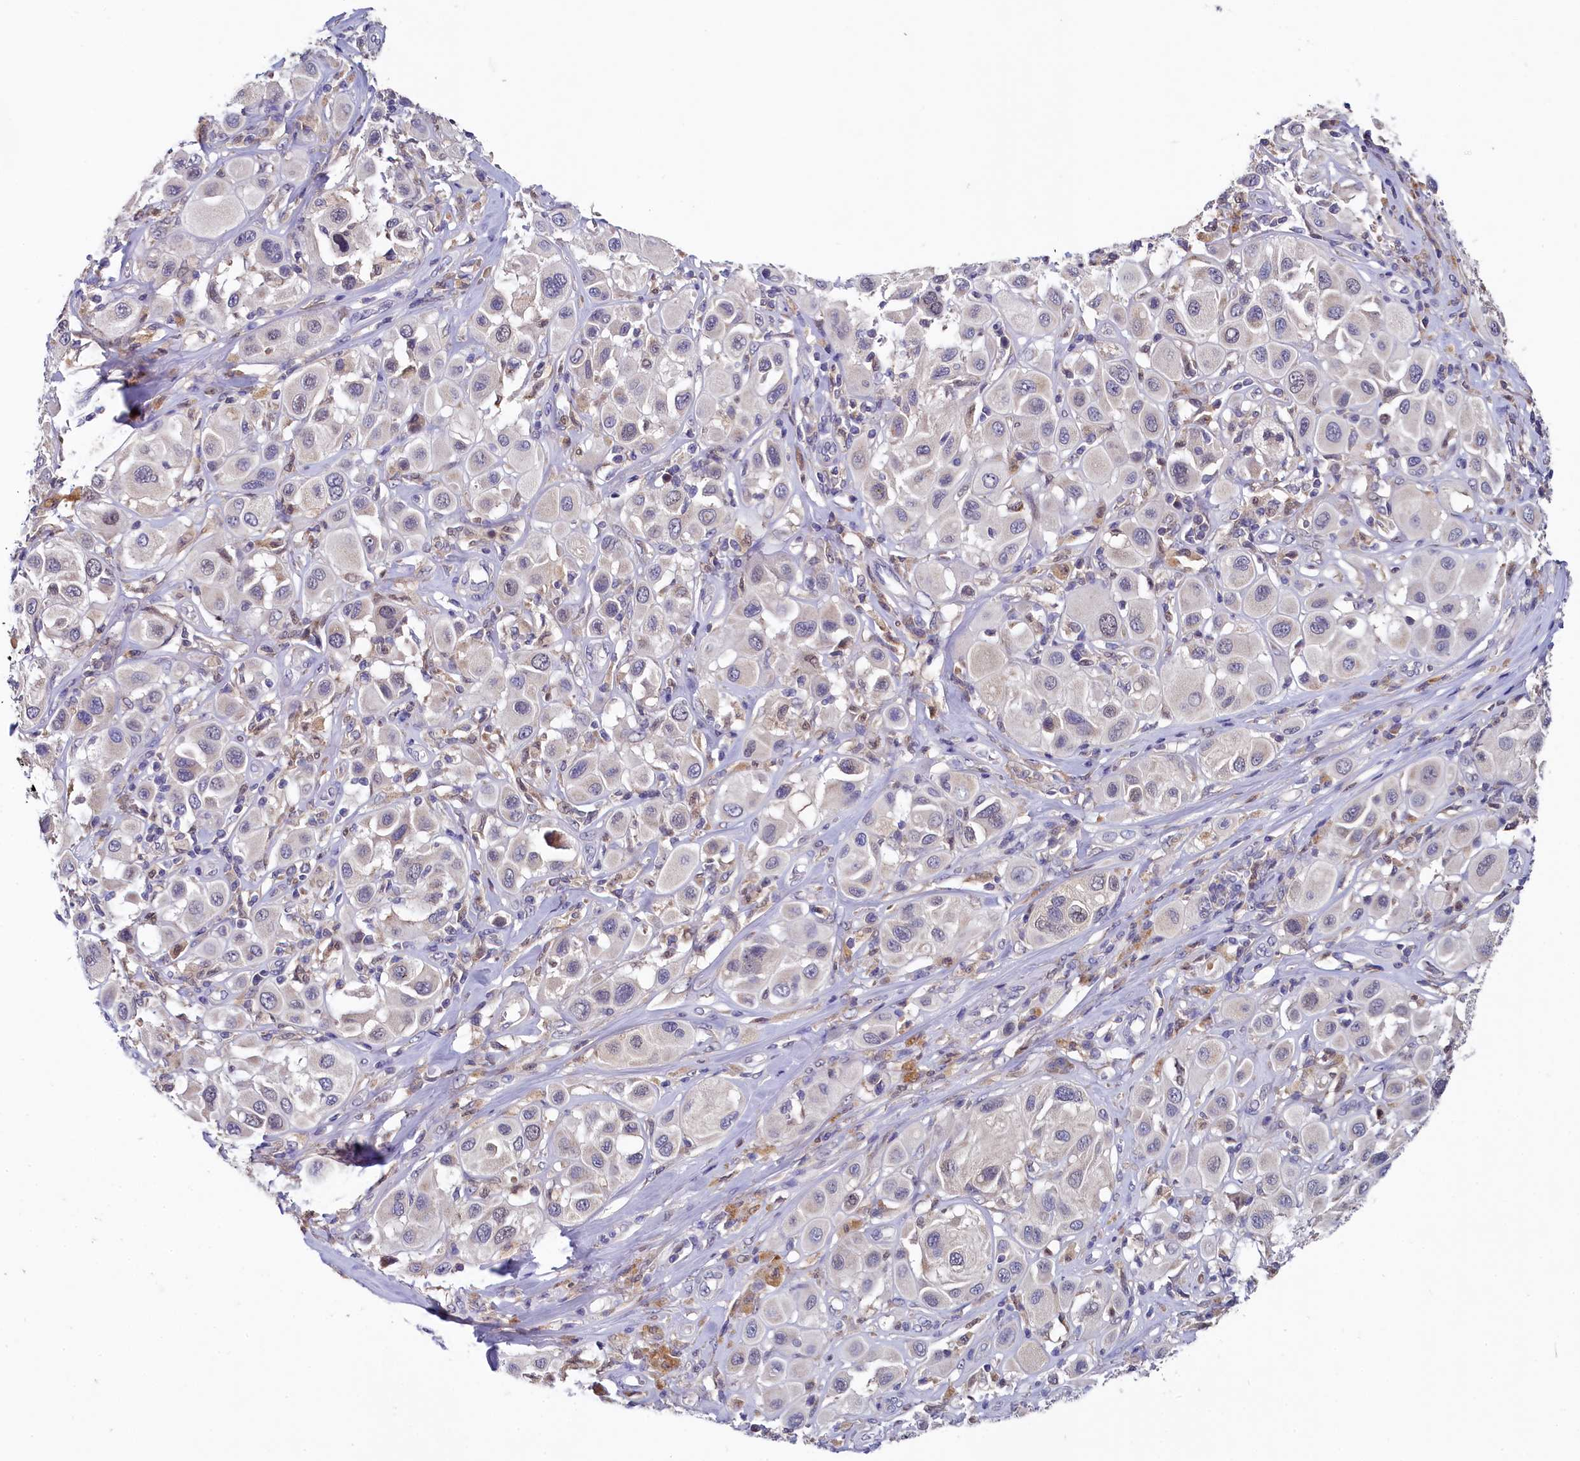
{"staining": {"intensity": "negative", "quantity": "none", "location": "none"}, "tissue": "melanoma", "cell_type": "Tumor cells", "image_type": "cancer", "snomed": [{"axis": "morphology", "description": "Malignant melanoma, Metastatic site"}, {"axis": "topography", "description": "Skin"}], "caption": "Tumor cells show no significant protein positivity in melanoma.", "gene": "SPINK9", "patient": {"sex": "male", "age": 41}}